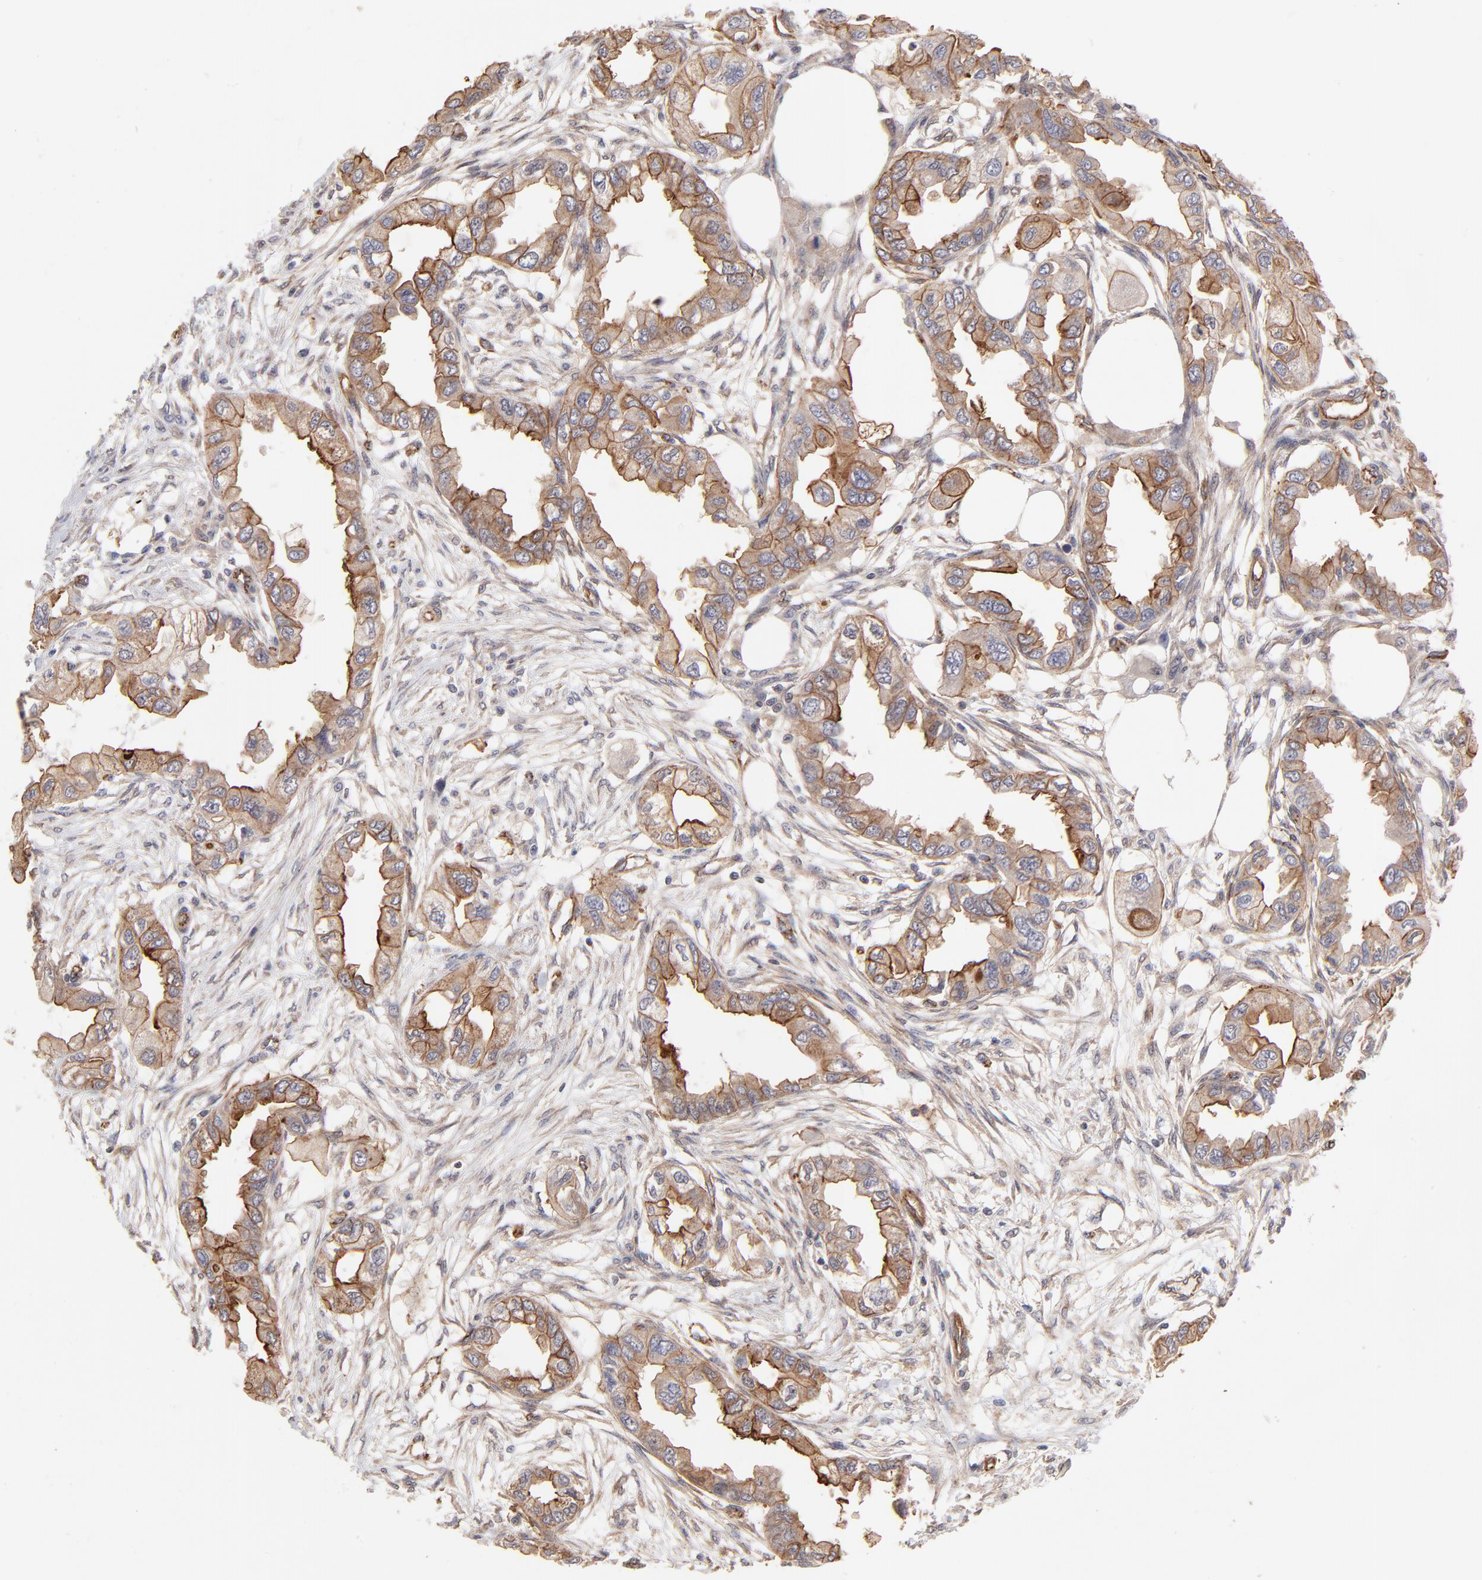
{"staining": {"intensity": "strong", "quantity": ">75%", "location": "cytoplasmic/membranous"}, "tissue": "endometrial cancer", "cell_type": "Tumor cells", "image_type": "cancer", "snomed": [{"axis": "morphology", "description": "Adenocarcinoma, NOS"}, {"axis": "topography", "description": "Endometrium"}], "caption": "Endometrial cancer (adenocarcinoma) stained for a protein displays strong cytoplasmic/membranous positivity in tumor cells.", "gene": "STAP2", "patient": {"sex": "female", "age": 67}}